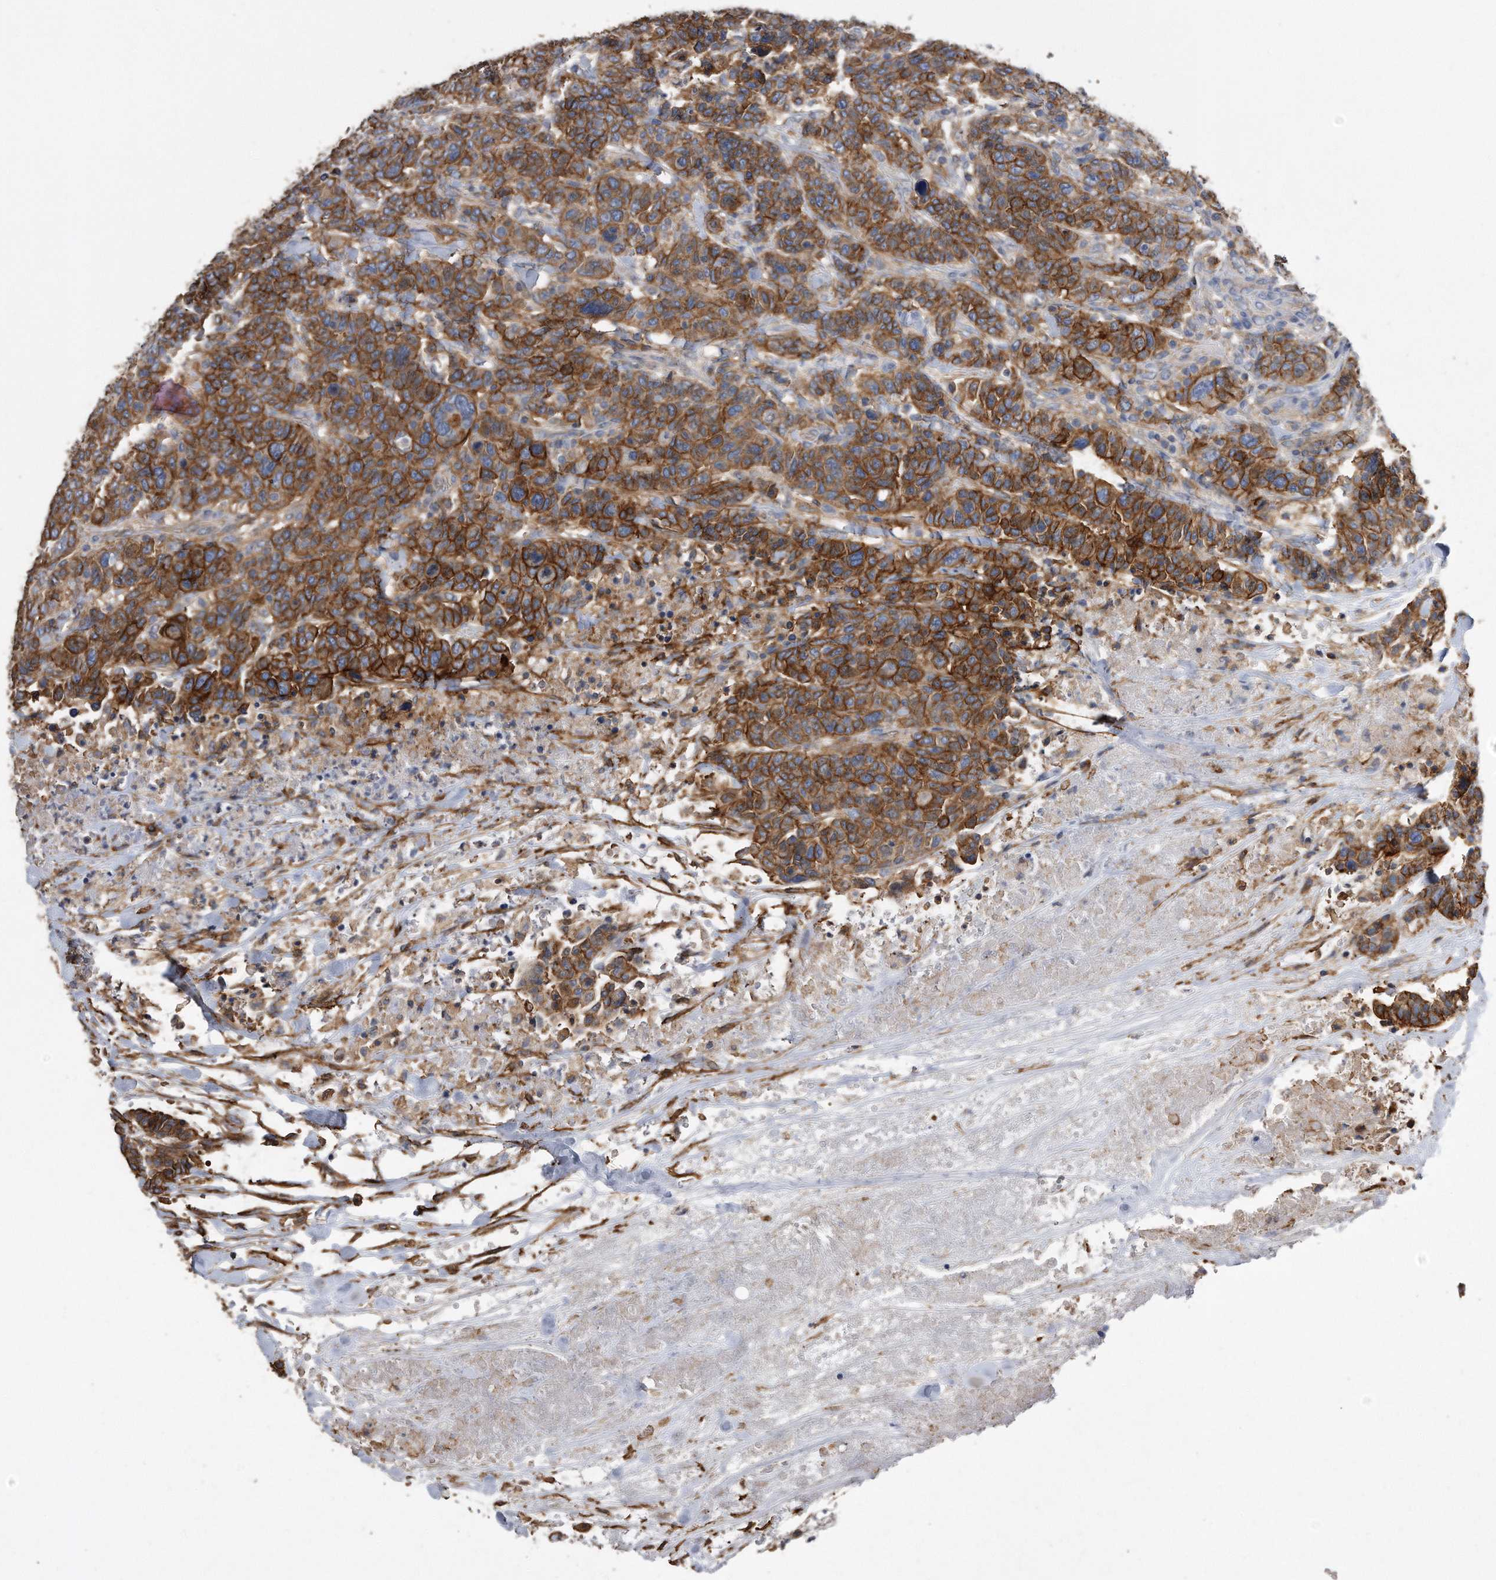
{"staining": {"intensity": "strong", "quantity": ">75%", "location": "cytoplasmic/membranous"}, "tissue": "breast cancer", "cell_type": "Tumor cells", "image_type": "cancer", "snomed": [{"axis": "morphology", "description": "Duct carcinoma"}, {"axis": "topography", "description": "Breast"}], "caption": "Immunohistochemical staining of breast intraductal carcinoma displays high levels of strong cytoplasmic/membranous positivity in approximately >75% of tumor cells. (Stains: DAB in brown, nuclei in blue, Microscopy: brightfield microscopy at high magnification).", "gene": "CDCP1", "patient": {"sex": "female", "age": 37}}